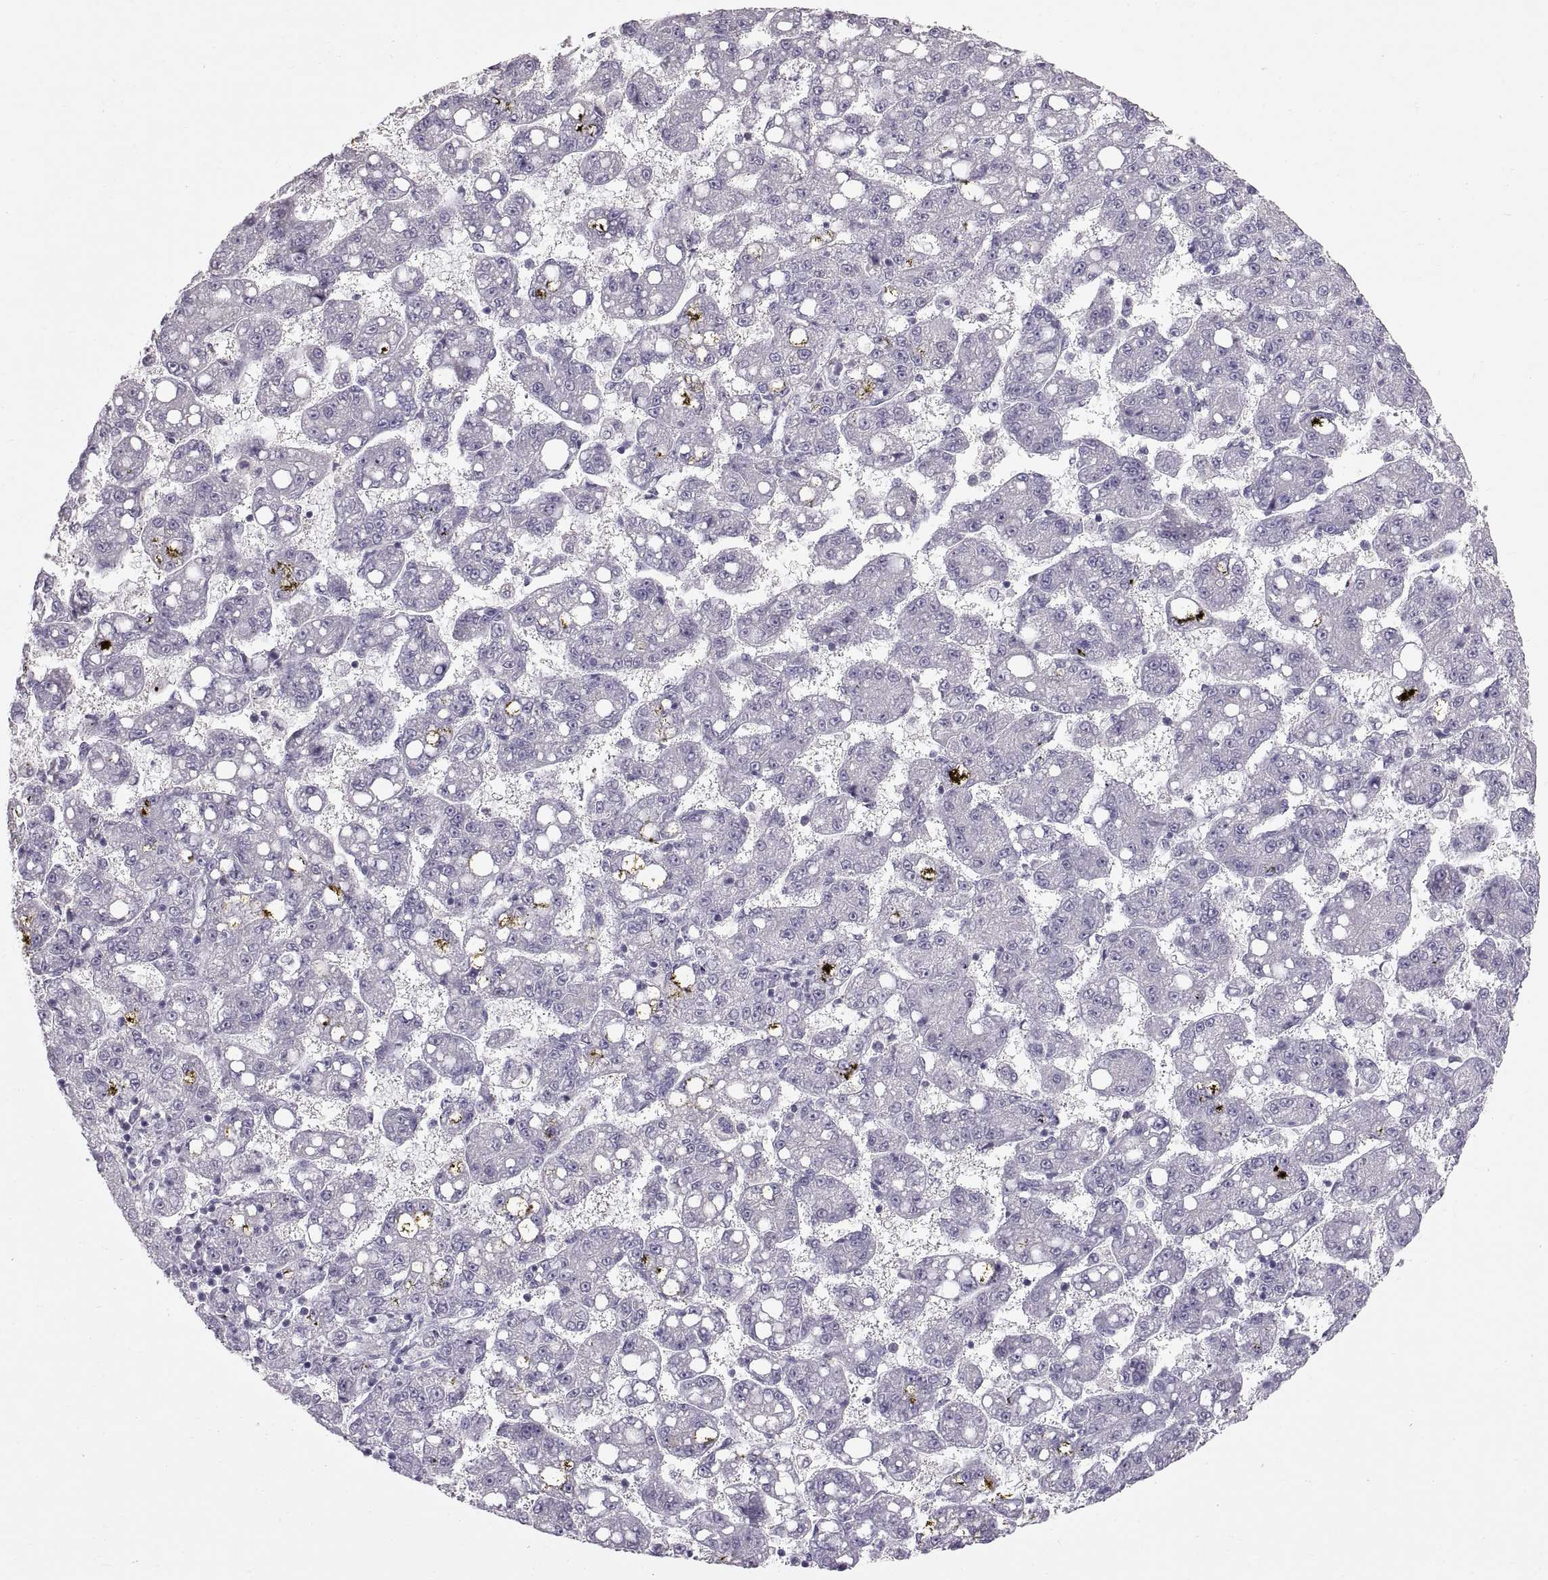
{"staining": {"intensity": "negative", "quantity": "none", "location": "none"}, "tissue": "liver cancer", "cell_type": "Tumor cells", "image_type": "cancer", "snomed": [{"axis": "morphology", "description": "Carcinoma, Hepatocellular, NOS"}, {"axis": "topography", "description": "Liver"}], "caption": "Hepatocellular carcinoma (liver) stained for a protein using IHC demonstrates no expression tumor cells.", "gene": "SPACDR", "patient": {"sex": "female", "age": 65}}